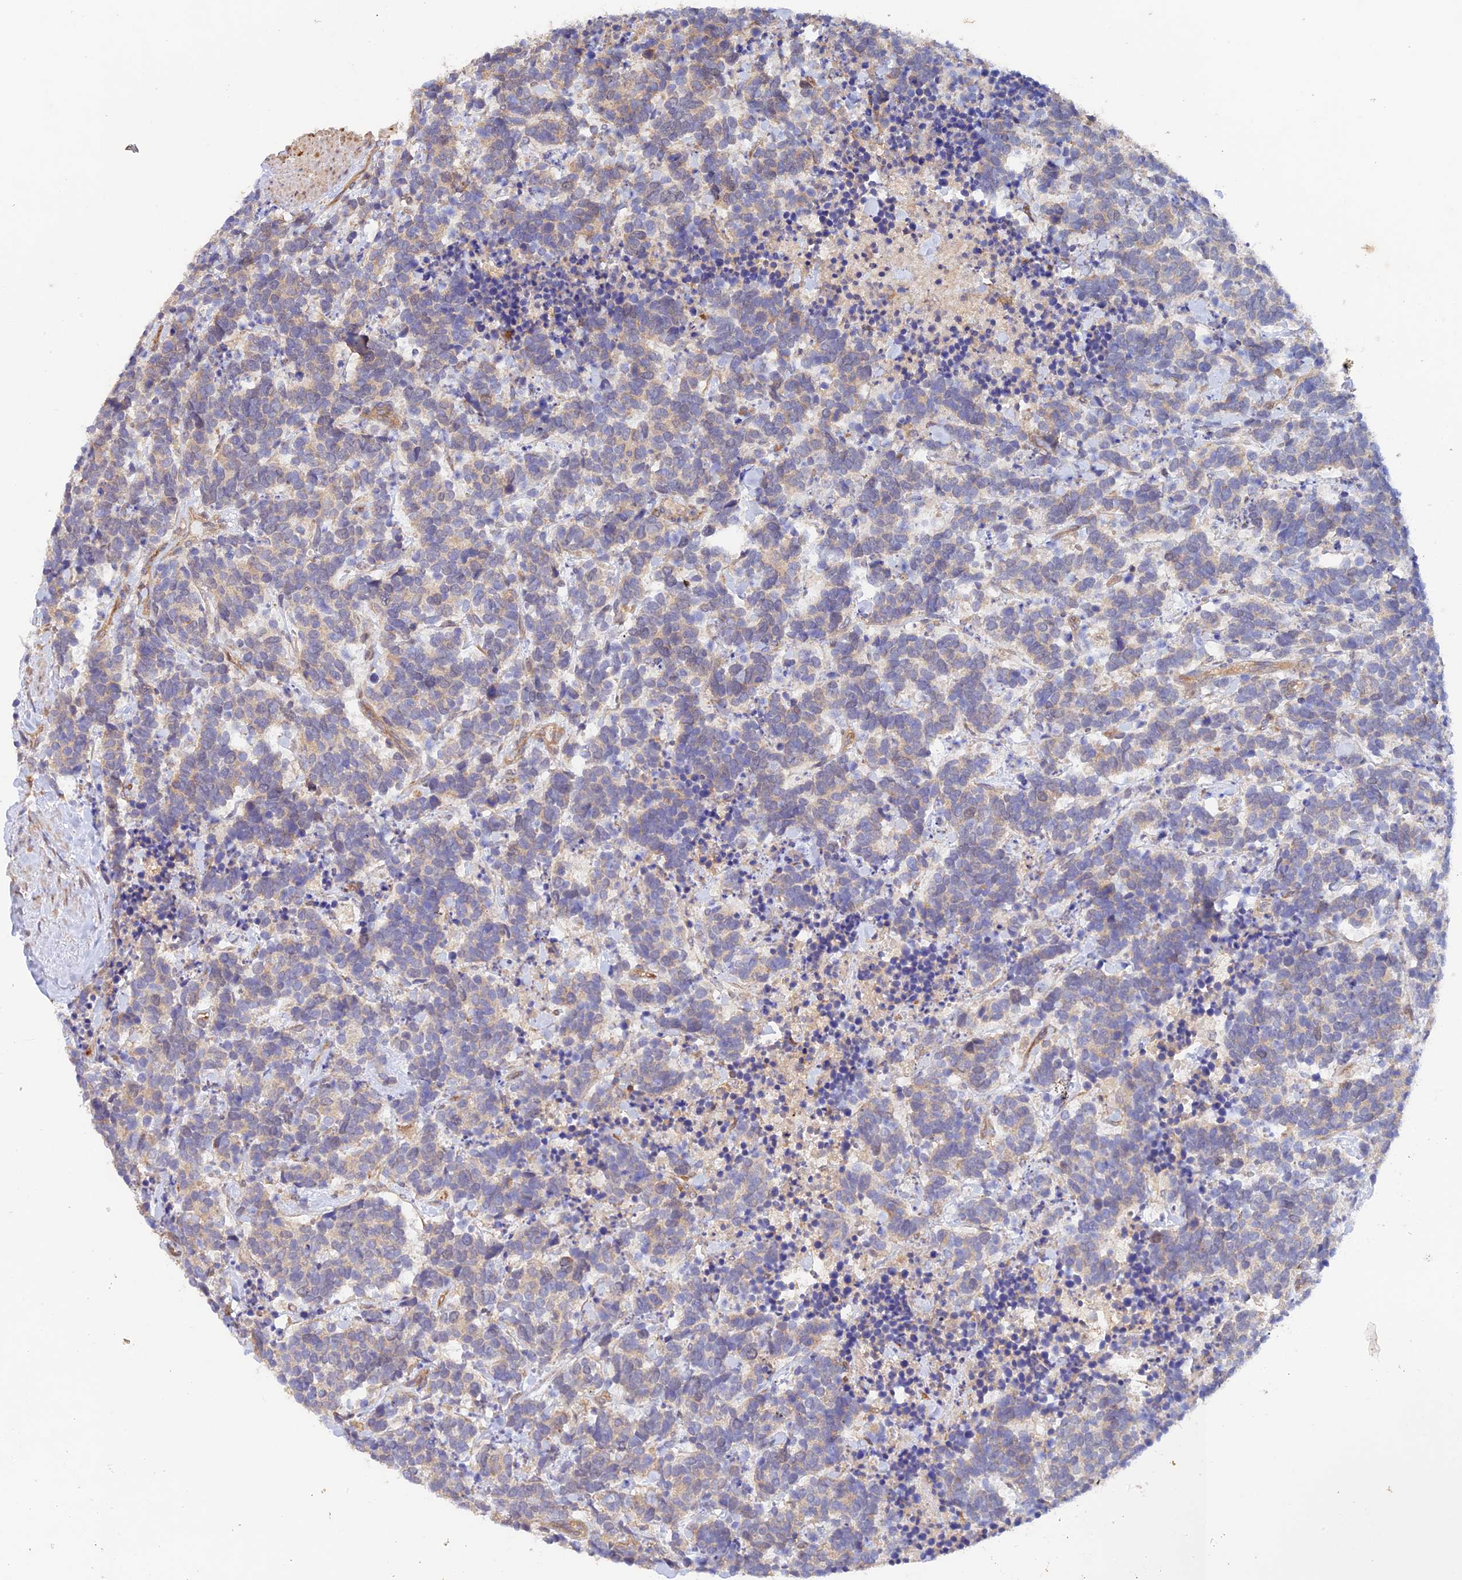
{"staining": {"intensity": "weak", "quantity": "<25%", "location": "cytoplasmic/membranous"}, "tissue": "carcinoid", "cell_type": "Tumor cells", "image_type": "cancer", "snomed": [{"axis": "morphology", "description": "Carcinoma, NOS"}, {"axis": "morphology", "description": "Carcinoid, malignant, NOS"}, {"axis": "topography", "description": "Prostate"}], "caption": "Immunohistochemical staining of human carcinoid (malignant) demonstrates no significant positivity in tumor cells.", "gene": "MYO9A", "patient": {"sex": "male", "age": 57}}